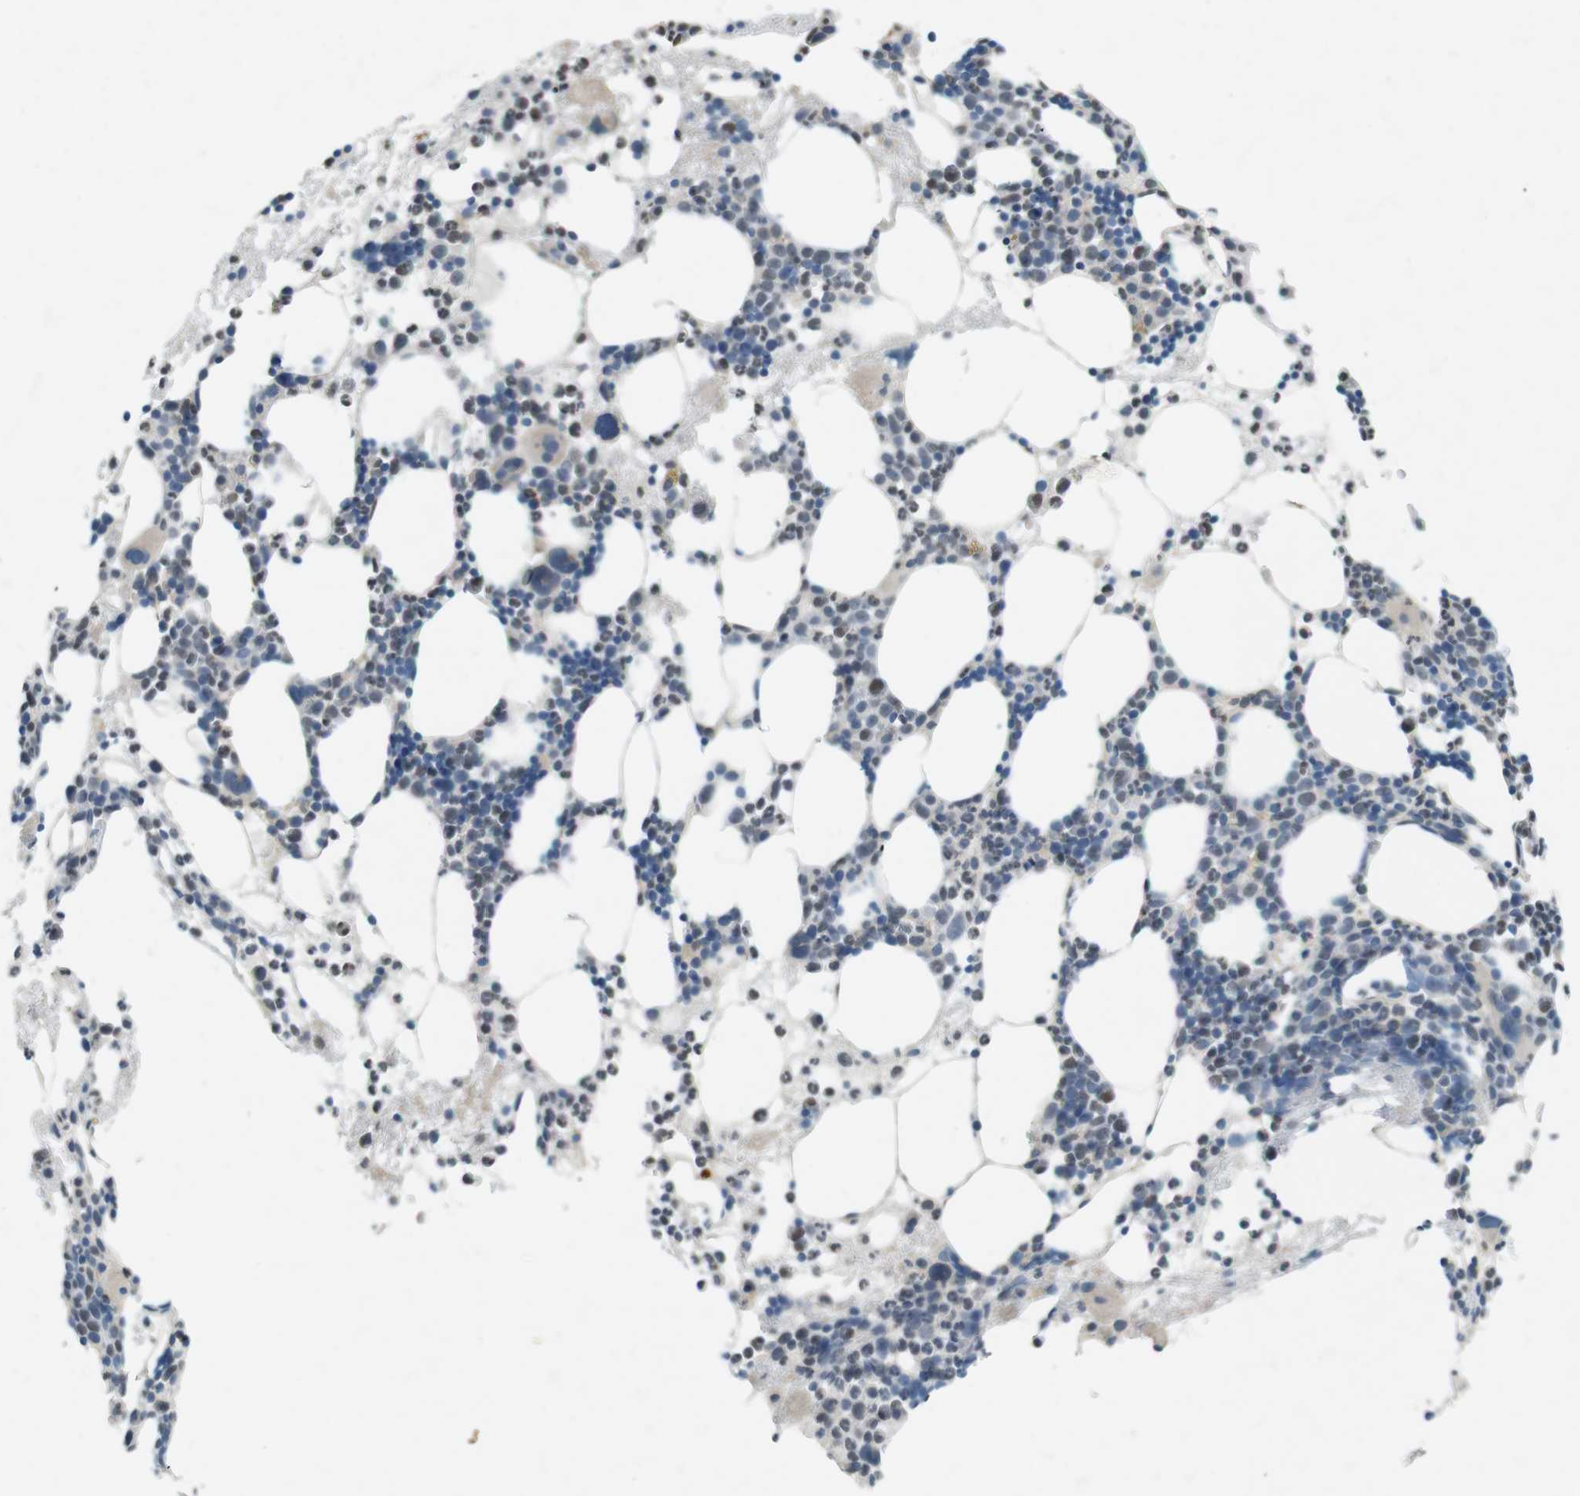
{"staining": {"intensity": "weak", "quantity": "<25%", "location": "nuclear"}, "tissue": "bone marrow", "cell_type": "Hematopoietic cells", "image_type": "normal", "snomed": [{"axis": "morphology", "description": "Normal tissue, NOS"}, {"axis": "morphology", "description": "Inflammation, NOS"}, {"axis": "topography", "description": "Bone marrow"}], "caption": "The immunohistochemistry (IHC) image has no significant expression in hematopoietic cells of bone marrow. (DAB immunohistochemistry, high magnification).", "gene": "CDK14", "patient": {"sex": "female", "age": 76}}